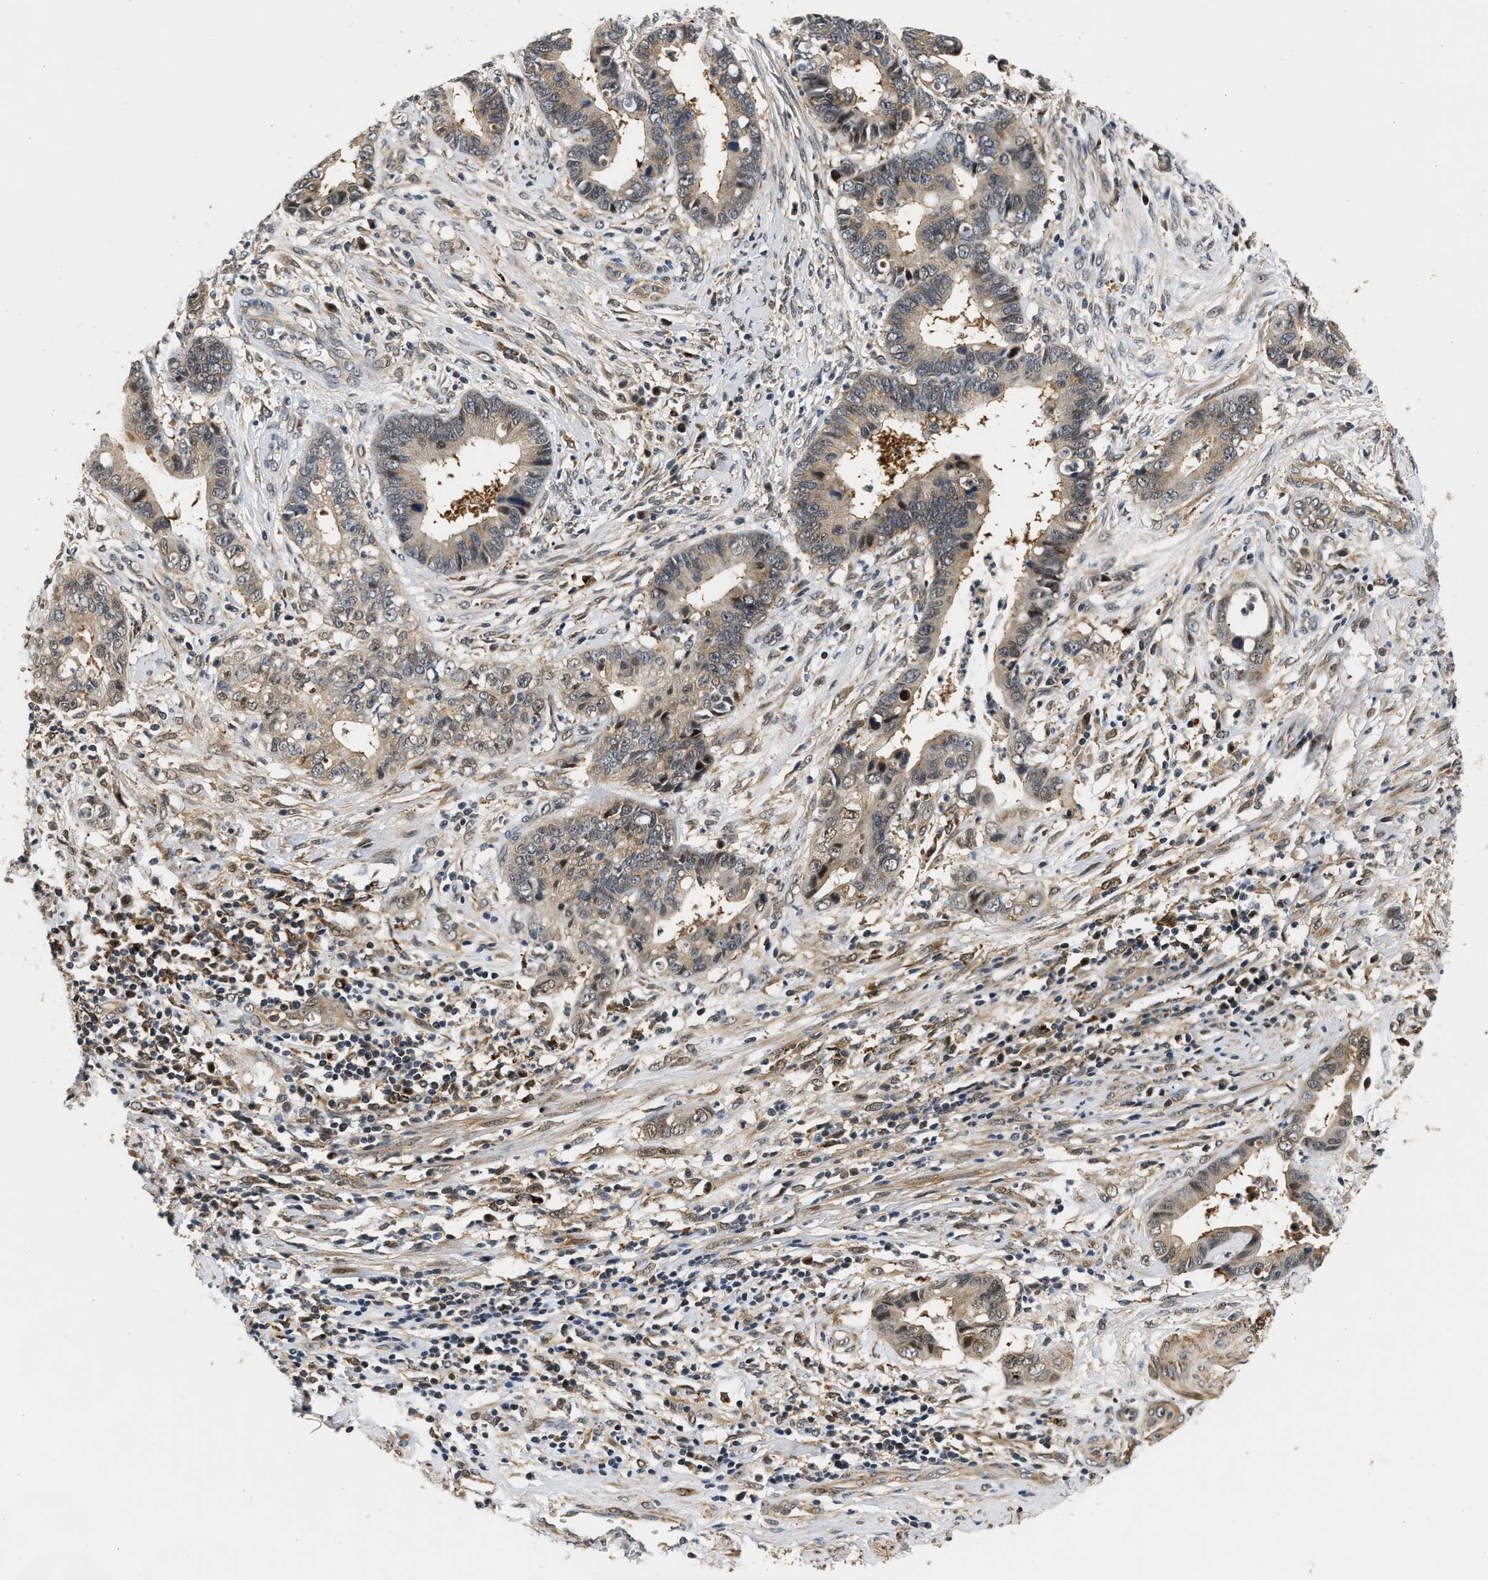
{"staining": {"intensity": "weak", "quantity": ">75%", "location": "cytoplasmic/membranous,nuclear"}, "tissue": "cervical cancer", "cell_type": "Tumor cells", "image_type": "cancer", "snomed": [{"axis": "morphology", "description": "Adenocarcinoma, NOS"}, {"axis": "topography", "description": "Cervix"}], "caption": "A histopathology image of human adenocarcinoma (cervical) stained for a protein exhibits weak cytoplasmic/membranous and nuclear brown staining in tumor cells.", "gene": "LARP6", "patient": {"sex": "female", "age": 44}}